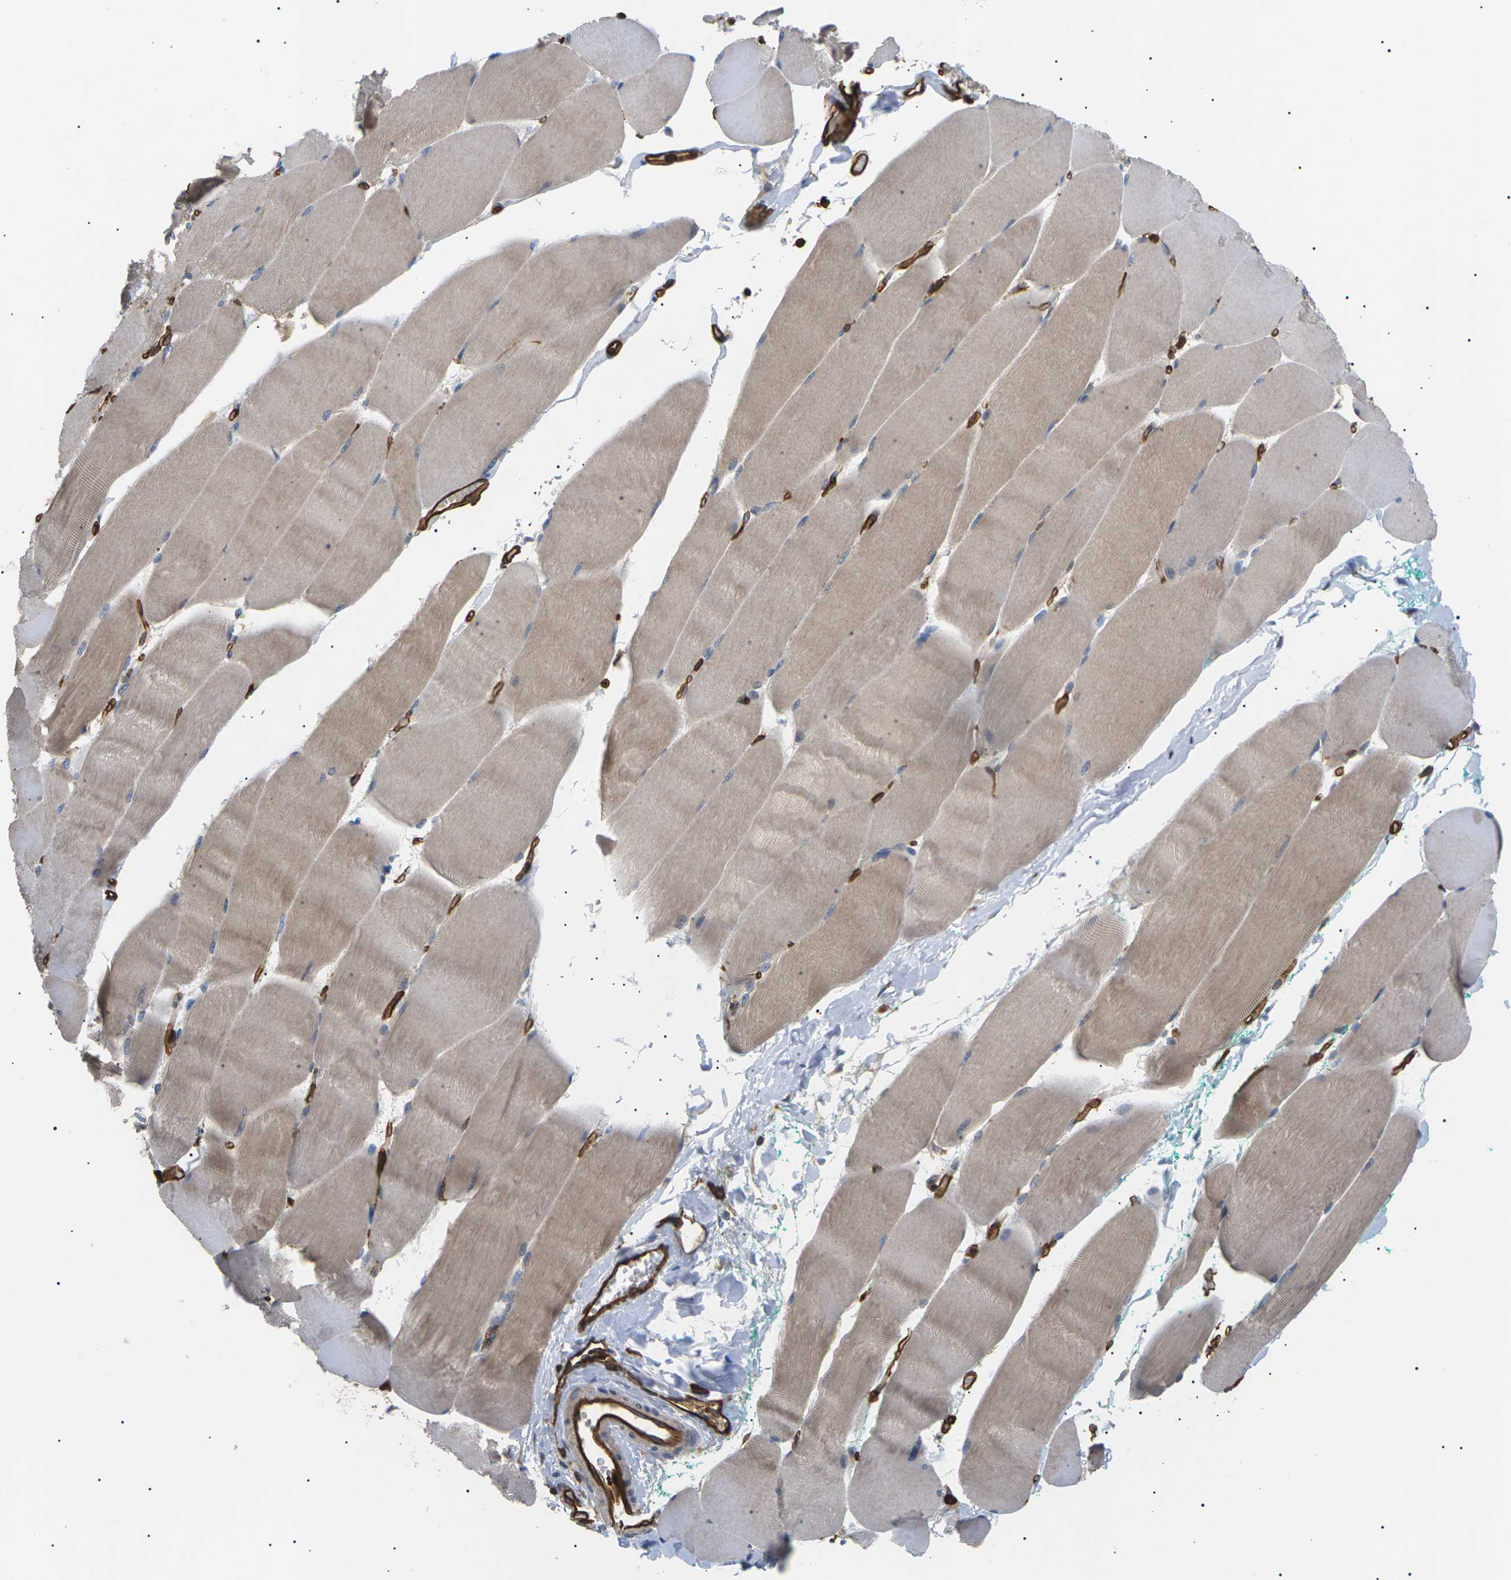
{"staining": {"intensity": "weak", "quantity": ">75%", "location": "cytoplasmic/membranous"}, "tissue": "skeletal muscle", "cell_type": "Myocytes", "image_type": "normal", "snomed": [{"axis": "morphology", "description": "Normal tissue, NOS"}, {"axis": "morphology", "description": "Squamous cell carcinoma, NOS"}, {"axis": "topography", "description": "Skeletal muscle"}], "caption": "This histopathology image demonstrates immunohistochemistry staining of normal skeletal muscle, with low weak cytoplasmic/membranous expression in approximately >75% of myocytes.", "gene": "TMTC4", "patient": {"sex": "male", "age": 51}}